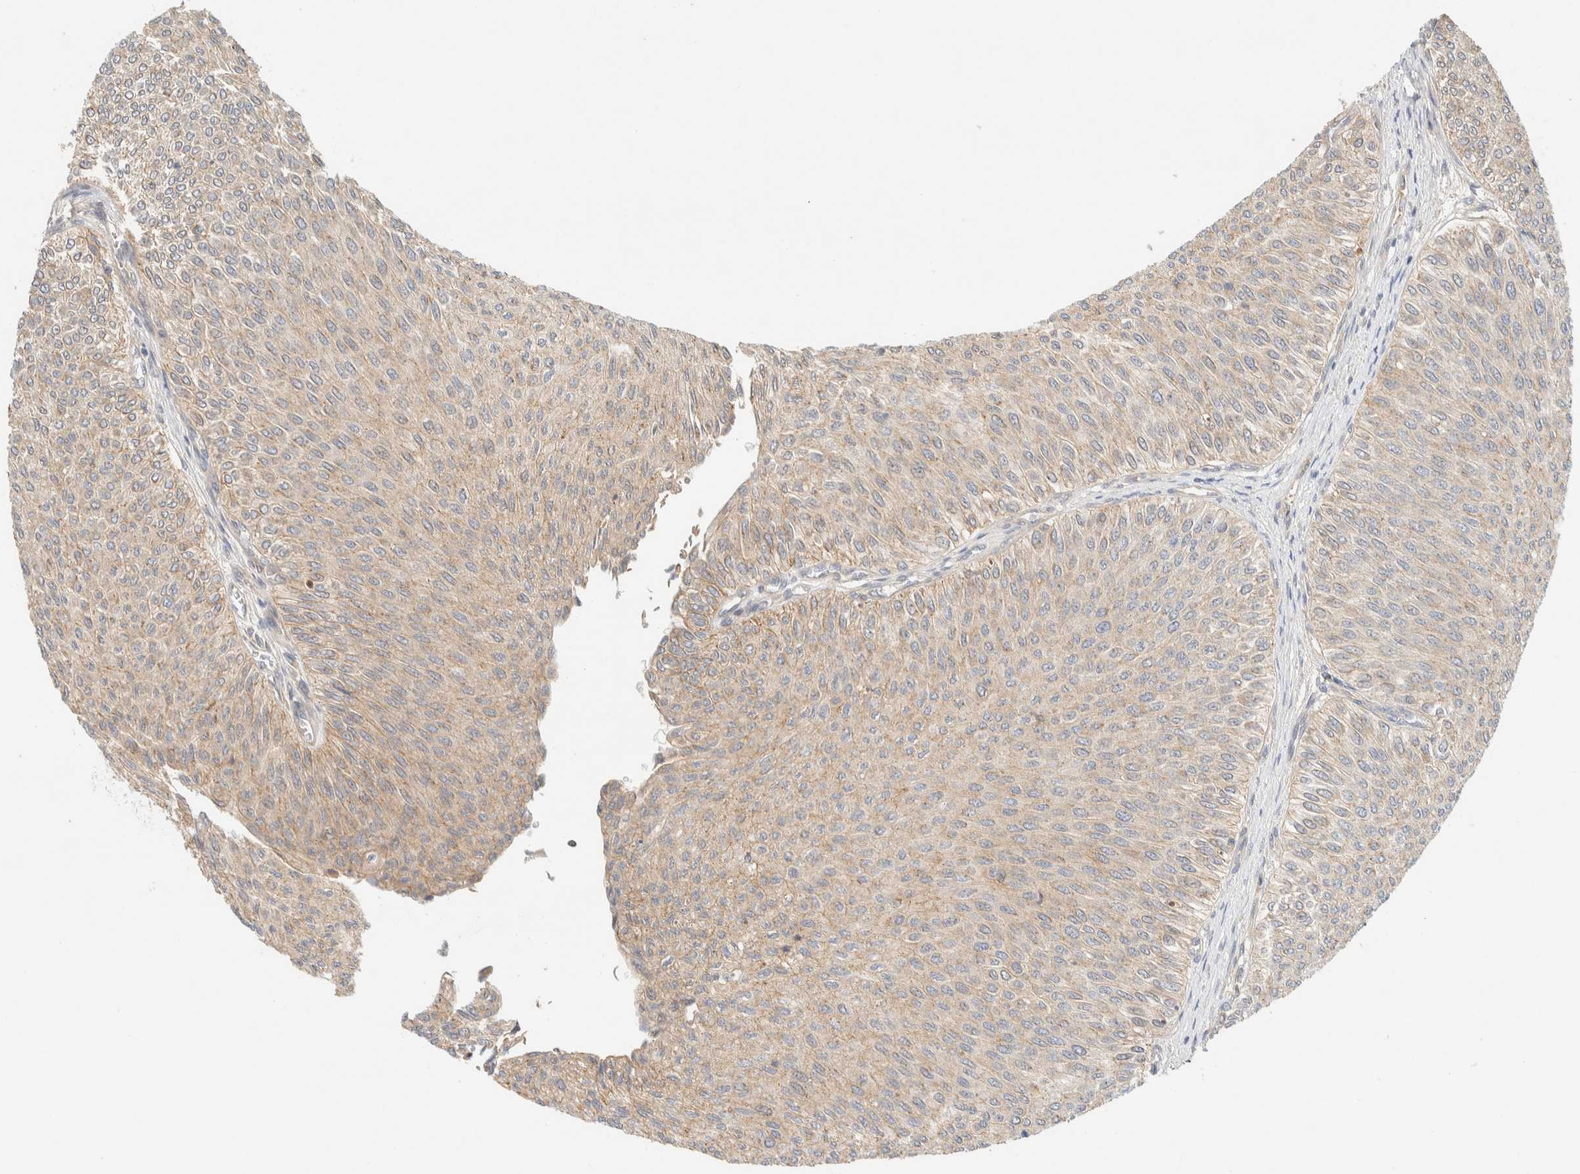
{"staining": {"intensity": "weak", "quantity": ">75%", "location": "cytoplasmic/membranous"}, "tissue": "urothelial cancer", "cell_type": "Tumor cells", "image_type": "cancer", "snomed": [{"axis": "morphology", "description": "Urothelial carcinoma, Low grade"}, {"axis": "topography", "description": "Urinary bladder"}], "caption": "A photomicrograph showing weak cytoplasmic/membranous staining in about >75% of tumor cells in urothelial cancer, as visualized by brown immunohistochemical staining.", "gene": "FAT1", "patient": {"sex": "male", "age": 78}}